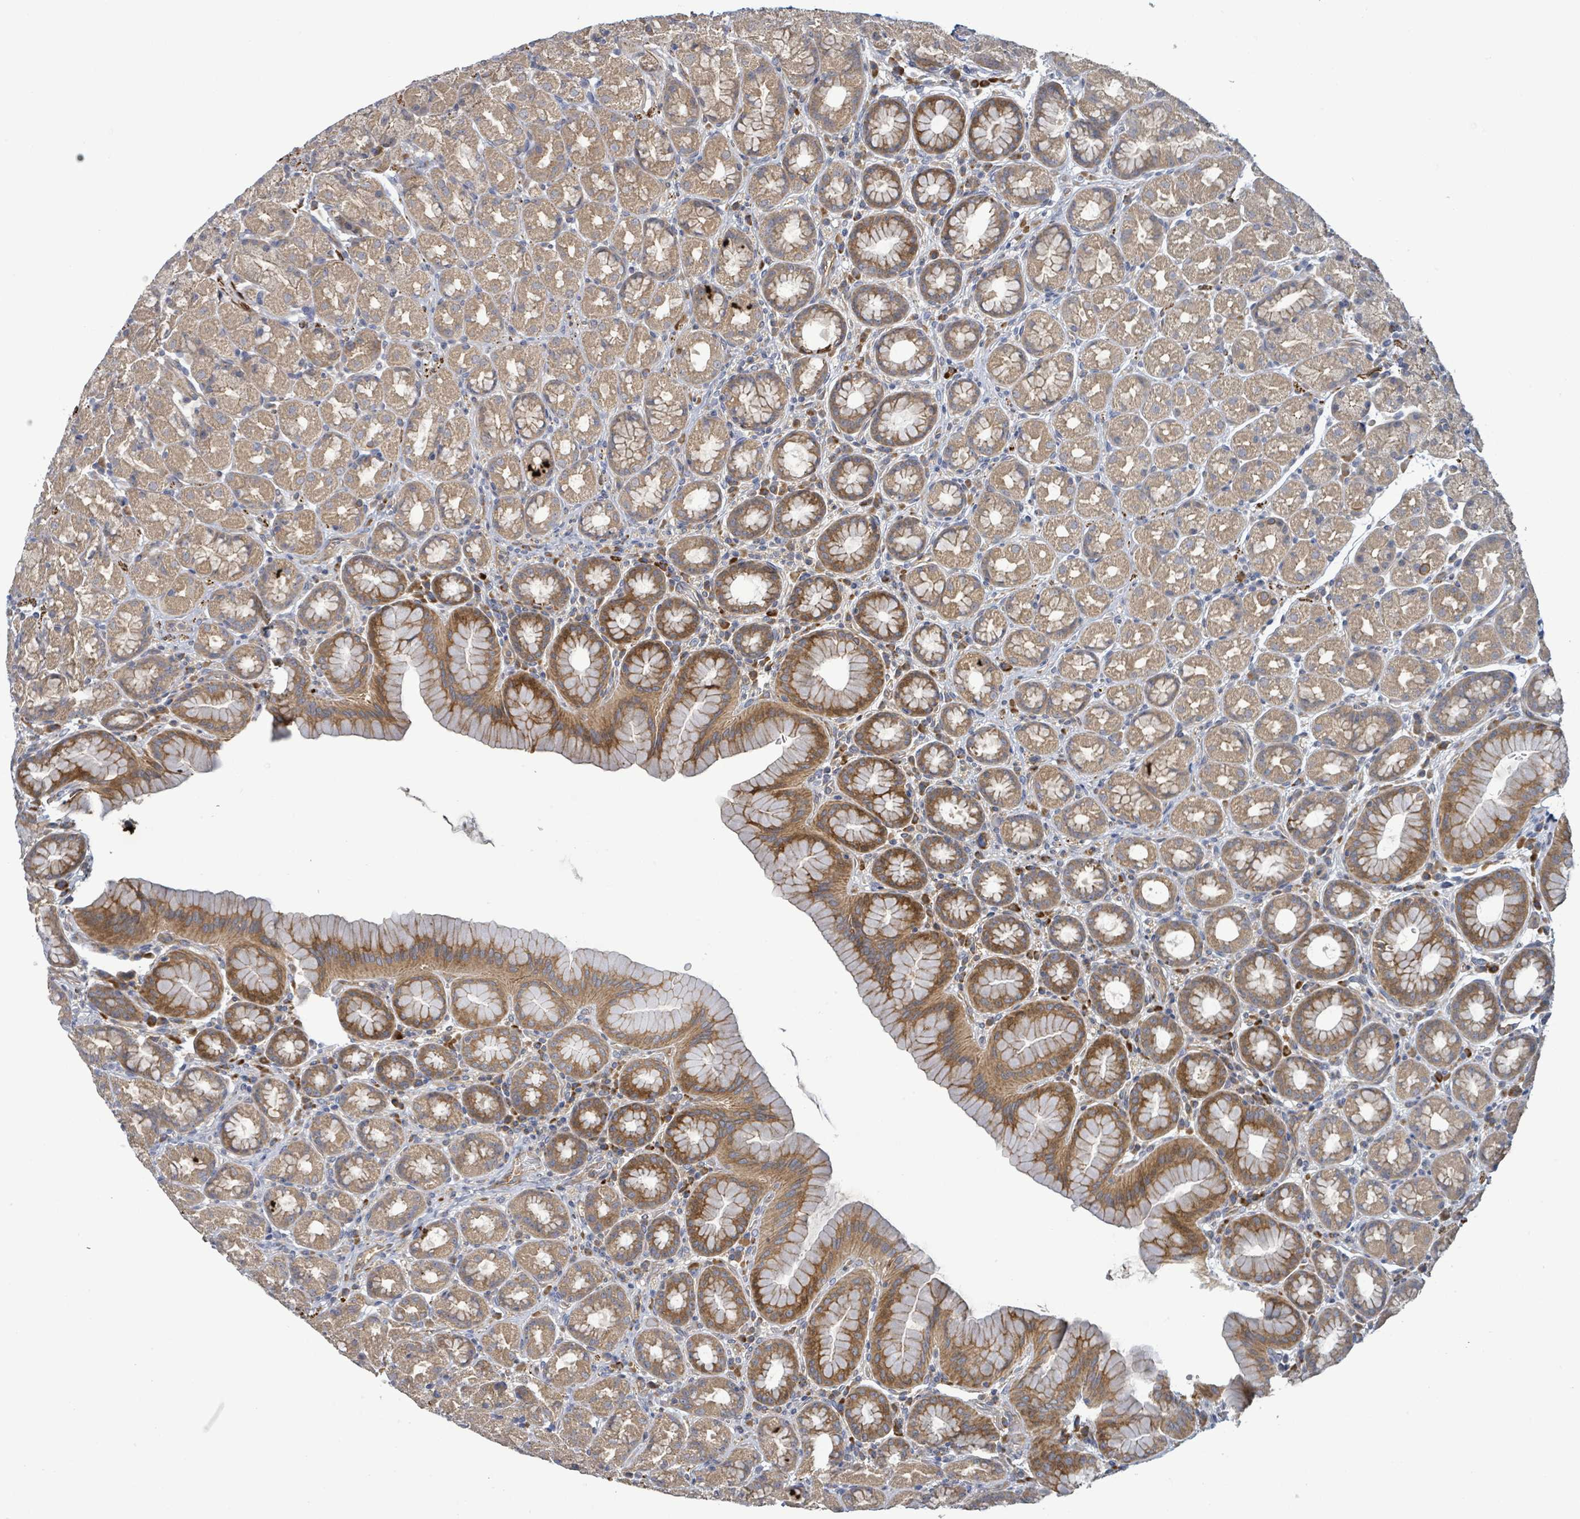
{"staining": {"intensity": "moderate", "quantity": ">75%", "location": "cytoplasmic/membranous,nuclear"}, "tissue": "stomach", "cell_type": "Glandular cells", "image_type": "normal", "snomed": [{"axis": "morphology", "description": "Normal tissue, NOS"}, {"axis": "topography", "description": "Stomach, upper"}, {"axis": "topography", "description": "Stomach"}], "caption": "Moderate cytoplasmic/membranous,nuclear protein staining is identified in about >75% of glandular cells in stomach.", "gene": "STARD4", "patient": {"sex": "male", "age": 68}}